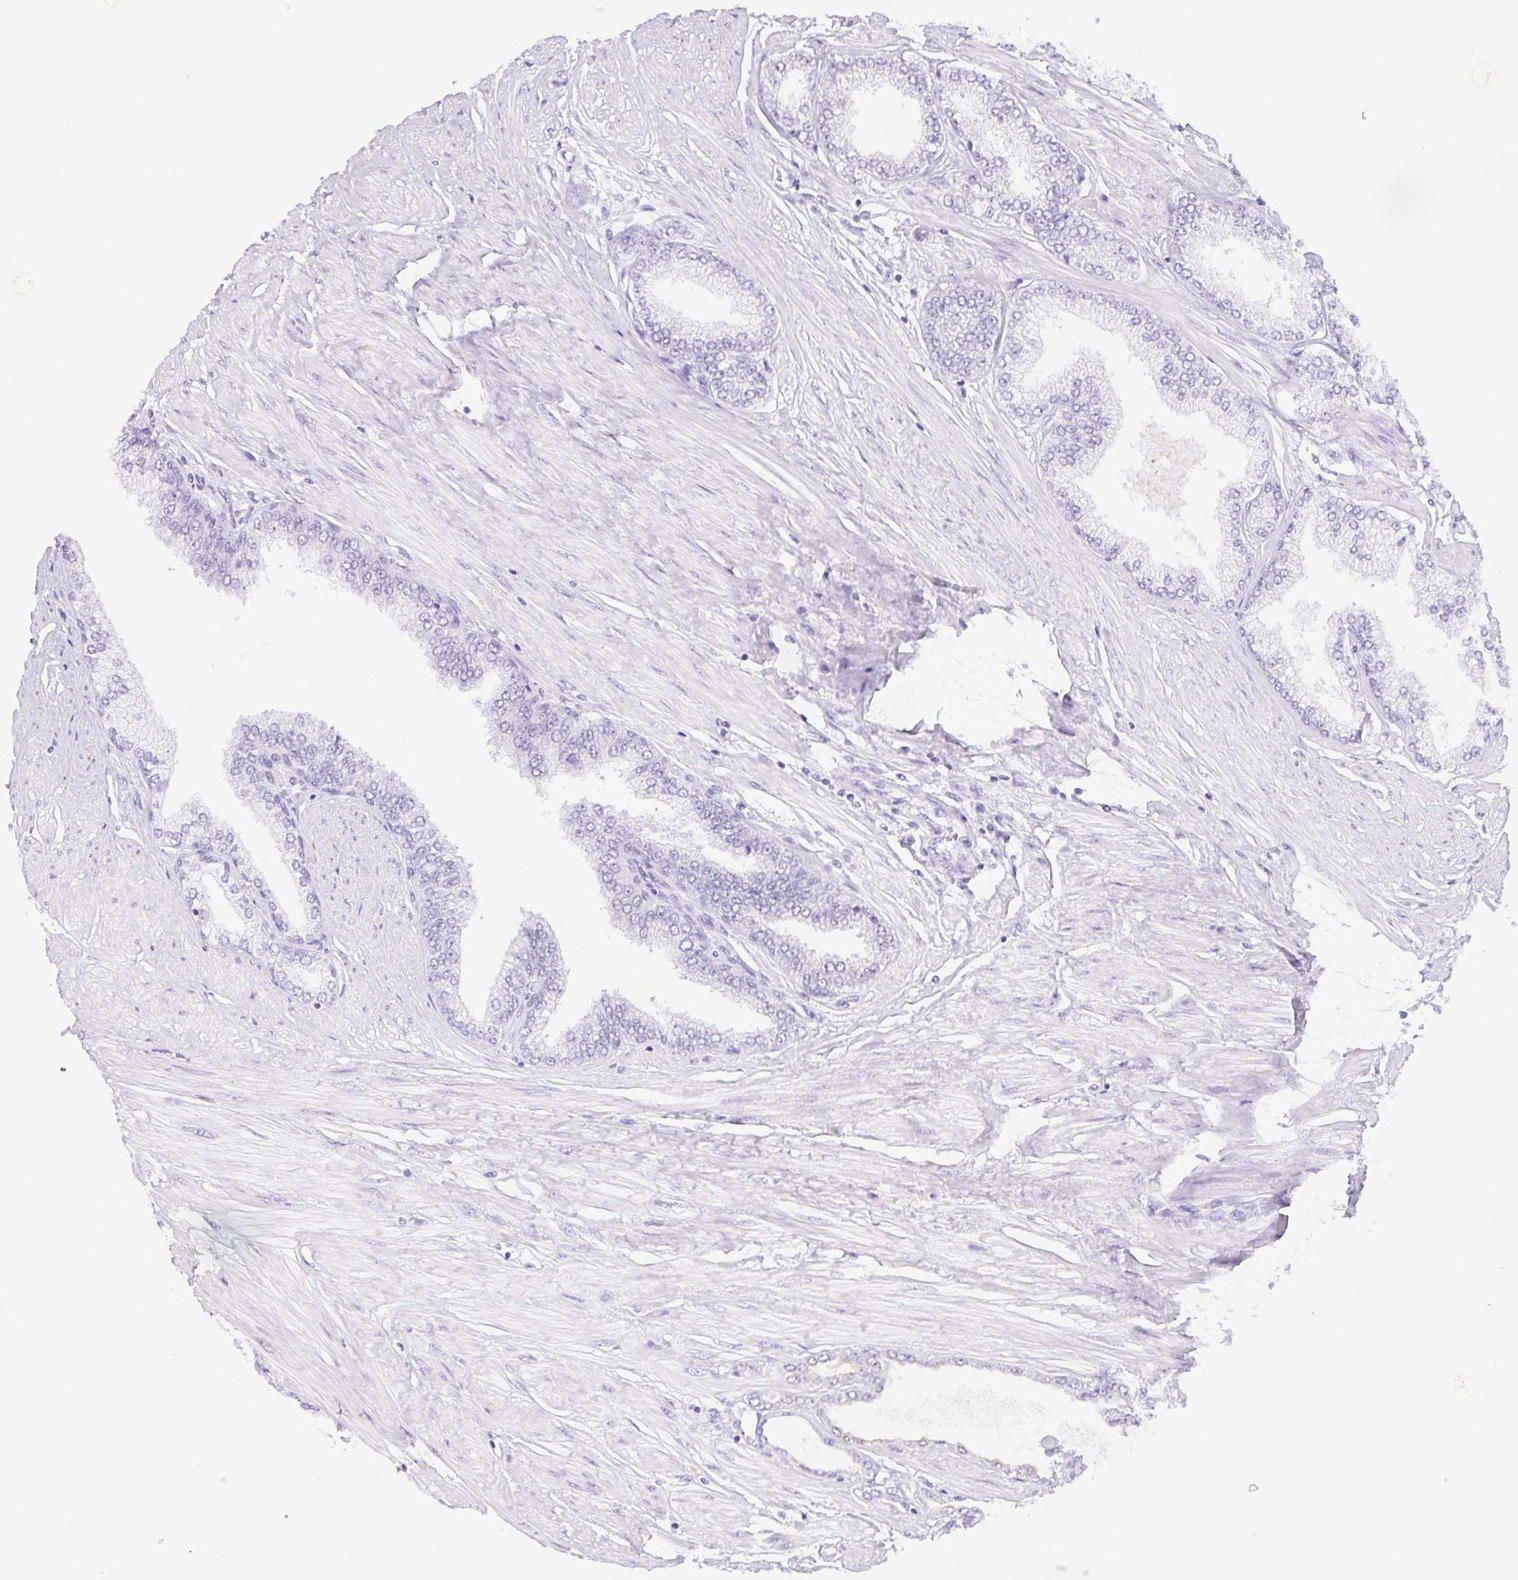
{"staining": {"intensity": "negative", "quantity": "none", "location": "none"}, "tissue": "prostate cancer", "cell_type": "Tumor cells", "image_type": "cancer", "snomed": [{"axis": "morphology", "description": "Adenocarcinoma, Low grade"}, {"axis": "topography", "description": "Prostate"}], "caption": "This is an immunohistochemistry micrograph of human prostate cancer (low-grade adenocarcinoma). There is no positivity in tumor cells.", "gene": "ST8SIA3", "patient": {"sex": "male", "age": 55}}